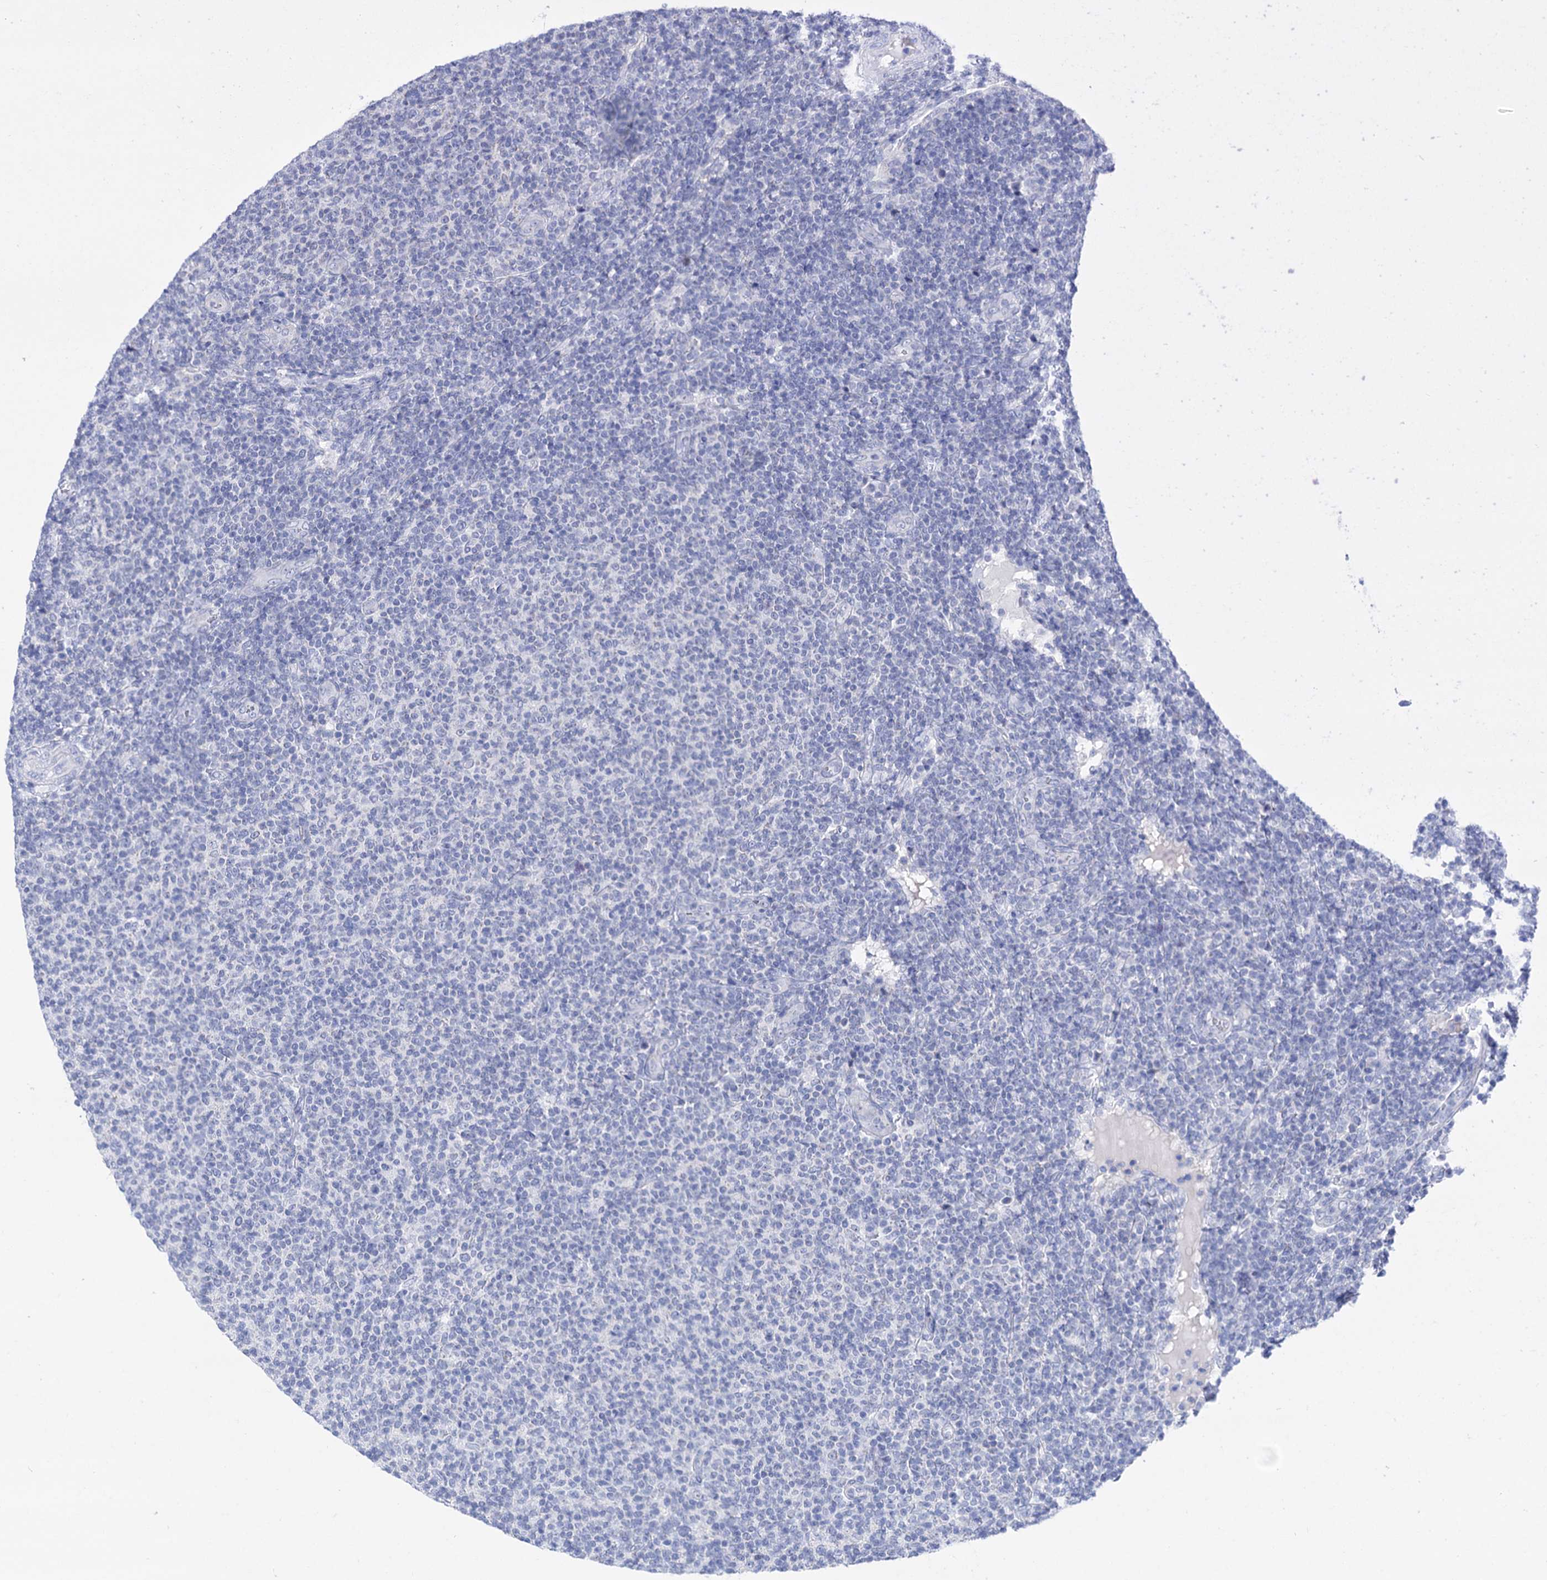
{"staining": {"intensity": "negative", "quantity": "none", "location": "none"}, "tissue": "lymphoma", "cell_type": "Tumor cells", "image_type": "cancer", "snomed": [{"axis": "morphology", "description": "Malignant lymphoma, non-Hodgkin's type, Low grade"}, {"axis": "topography", "description": "Lymph node"}], "caption": "IHC of lymphoma demonstrates no positivity in tumor cells.", "gene": "YARS2", "patient": {"sex": "male", "age": 66}}